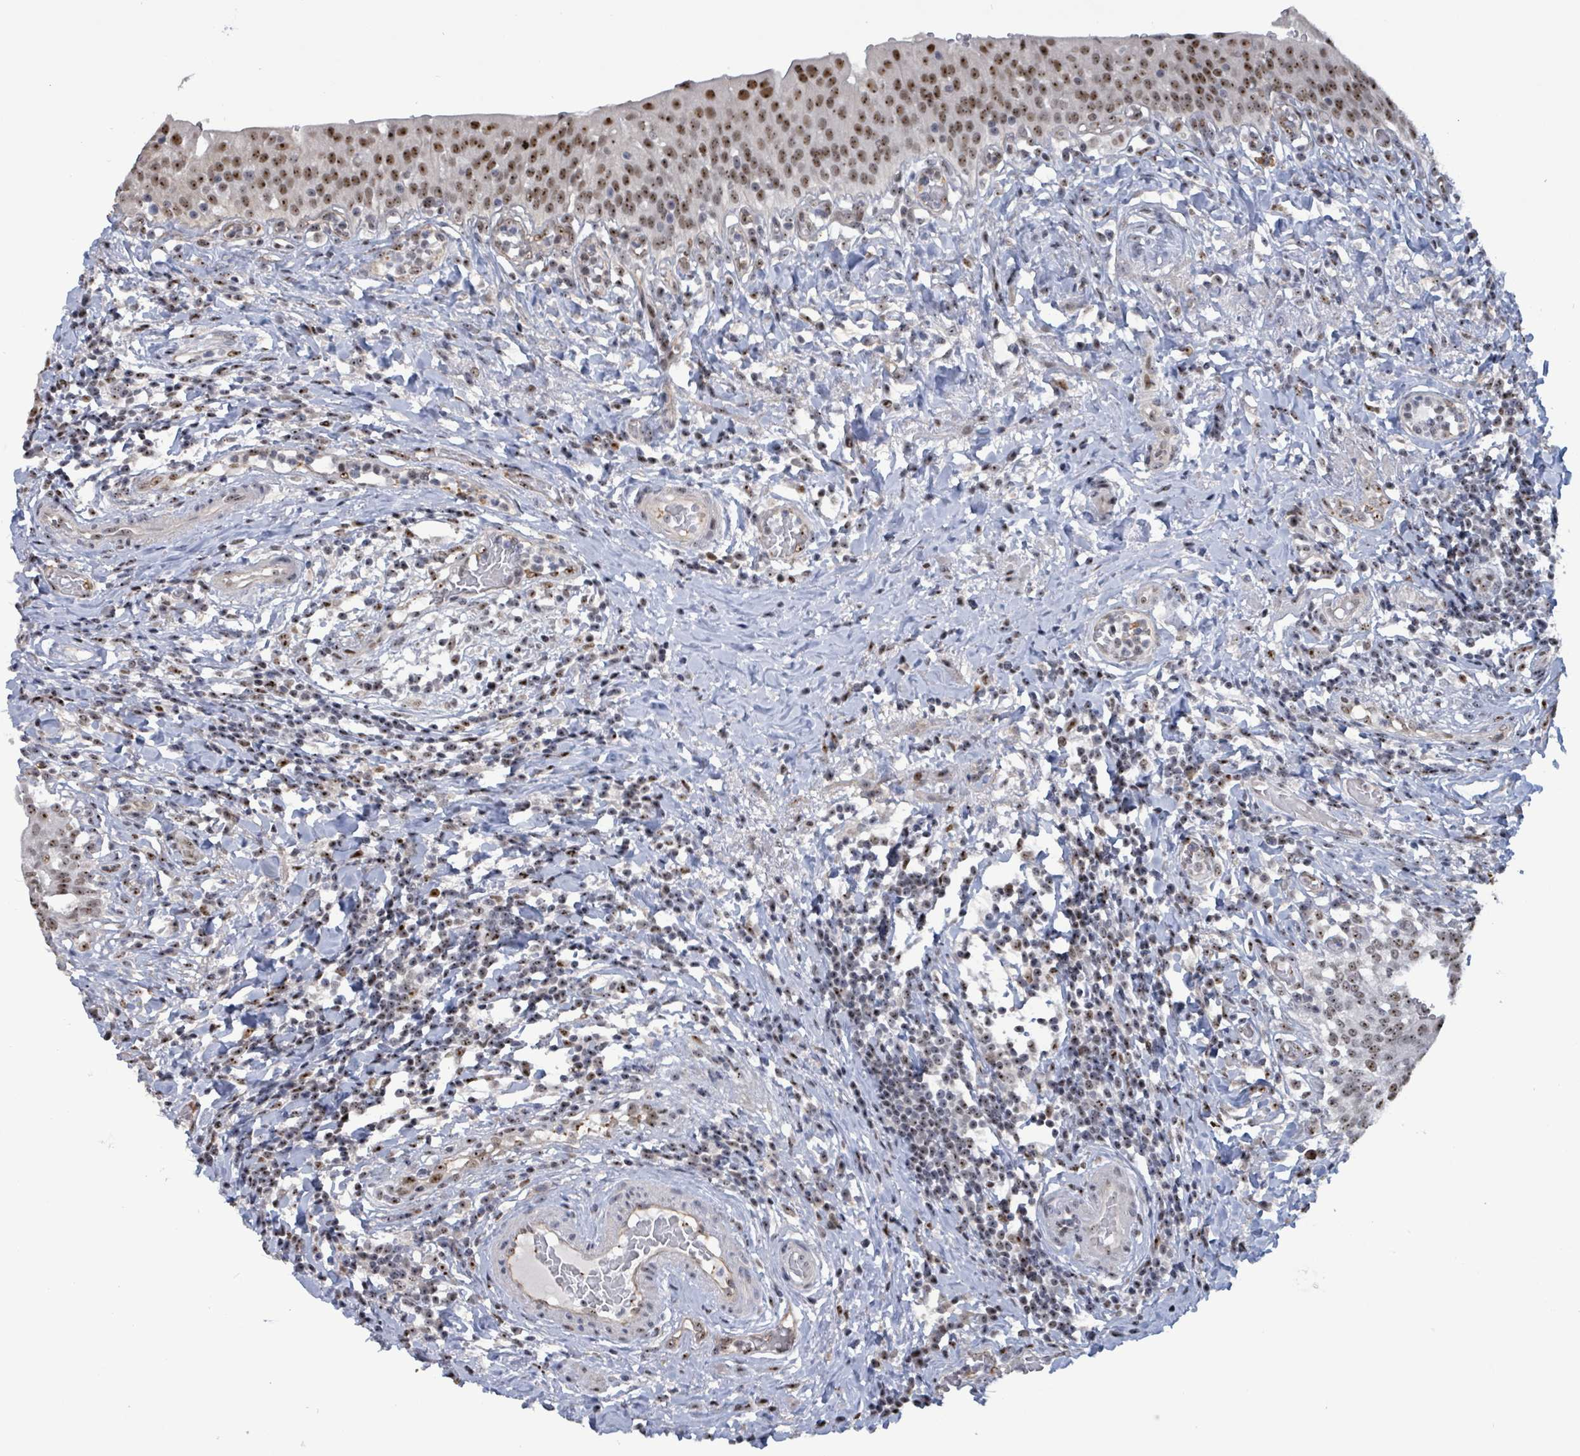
{"staining": {"intensity": "strong", "quantity": ">75%", "location": "nuclear"}, "tissue": "urinary bladder", "cell_type": "Urothelial cells", "image_type": "normal", "snomed": [{"axis": "morphology", "description": "Normal tissue, NOS"}, {"axis": "morphology", "description": "Inflammation, NOS"}, {"axis": "topography", "description": "Urinary bladder"}], "caption": "A micrograph of human urinary bladder stained for a protein exhibits strong nuclear brown staining in urothelial cells. The protein is shown in brown color, while the nuclei are stained blue.", "gene": "RRN3", "patient": {"sex": "male", "age": 64}}